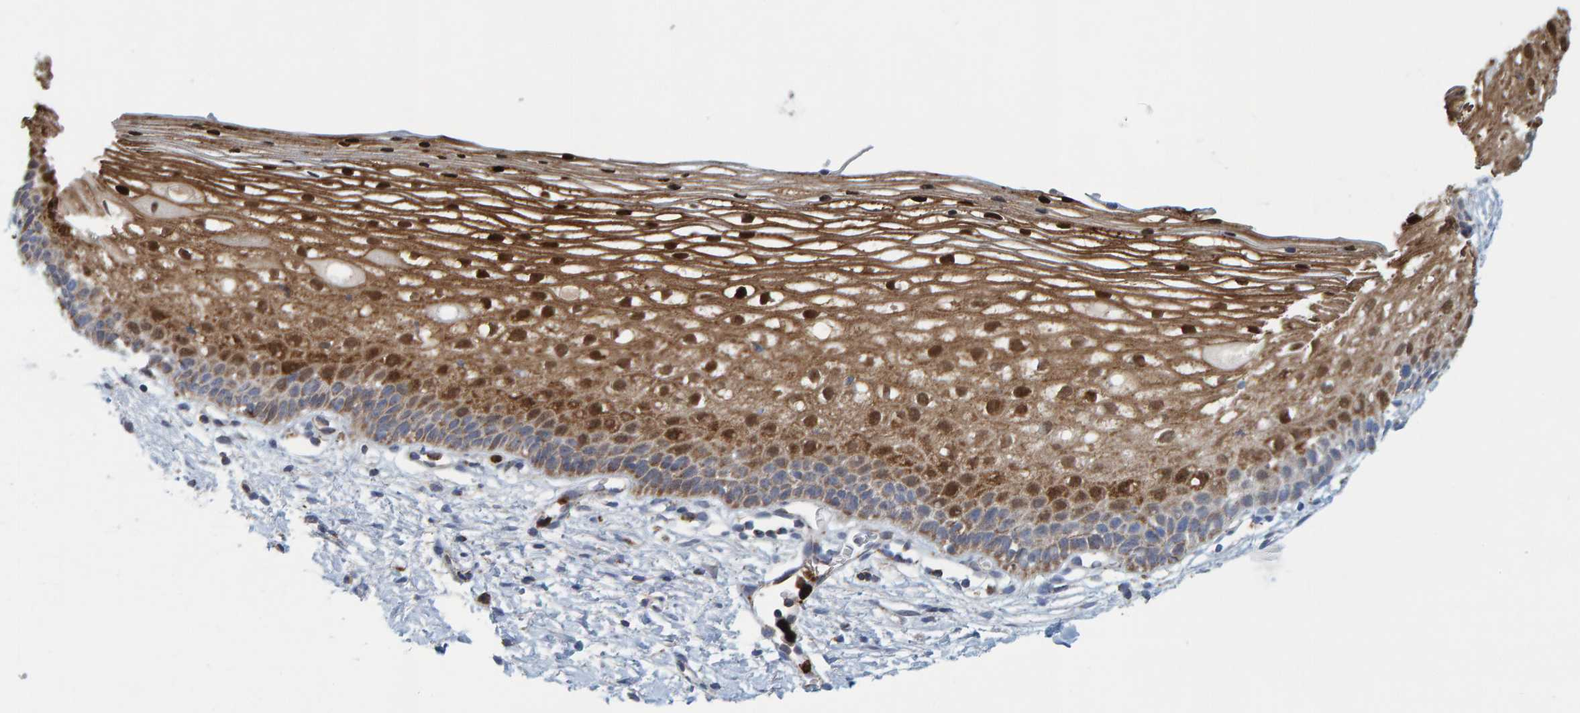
{"staining": {"intensity": "weak", "quantity": "25%-75%", "location": "cytoplasmic/membranous"}, "tissue": "cervix", "cell_type": "Glandular cells", "image_type": "normal", "snomed": [{"axis": "morphology", "description": "Normal tissue, NOS"}, {"axis": "topography", "description": "Cervix"}], "caption": "Brown immunohistochemical staining in normal cervix demonstrates weak cytoplasmic/membranous staining in approximately 25%-75% of glandular cells.", "gene": "B9D1", "patient": {"sex": "female", "age": 72}}